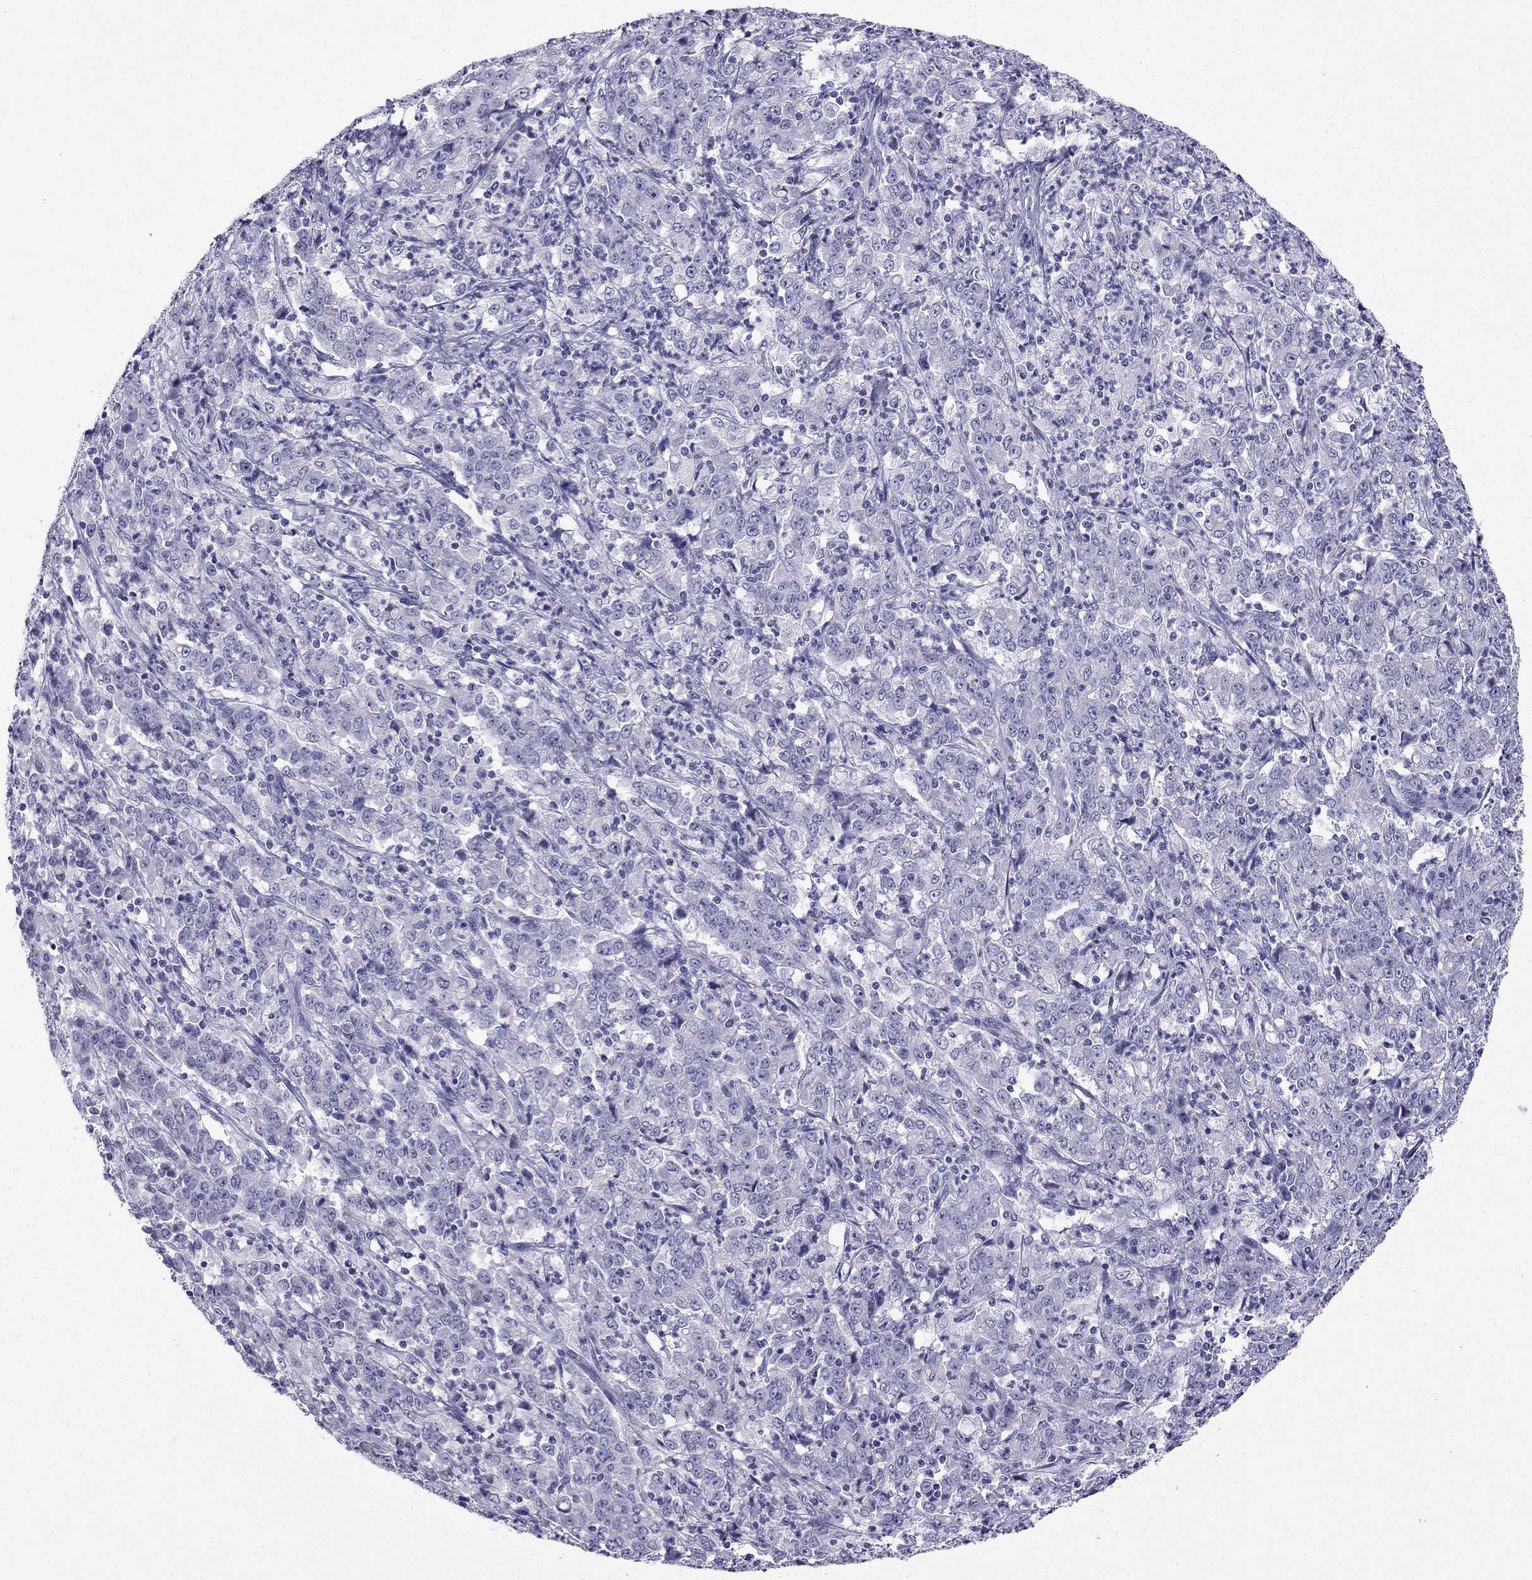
{"staining": {"intensity": "negative", "quantity": "none", "location": "none"}, "tissue": "stomach cancer", "cell_type": "Tumor cells", "image_type": "cancer", "snomed": [{"axis": "morphology", "description": "Adenocarcinoma, NOS"}, {"axis": "topography", "description": "Stomach, lower"}], "caption": "Stomach cancer was stained to show a protein in brown. There is no significant staining in tumor cells. (DAB IHC with hematoxylin counter stain).", "gene": "GJA8", "patient": {"sex": "female", "age": 71}}